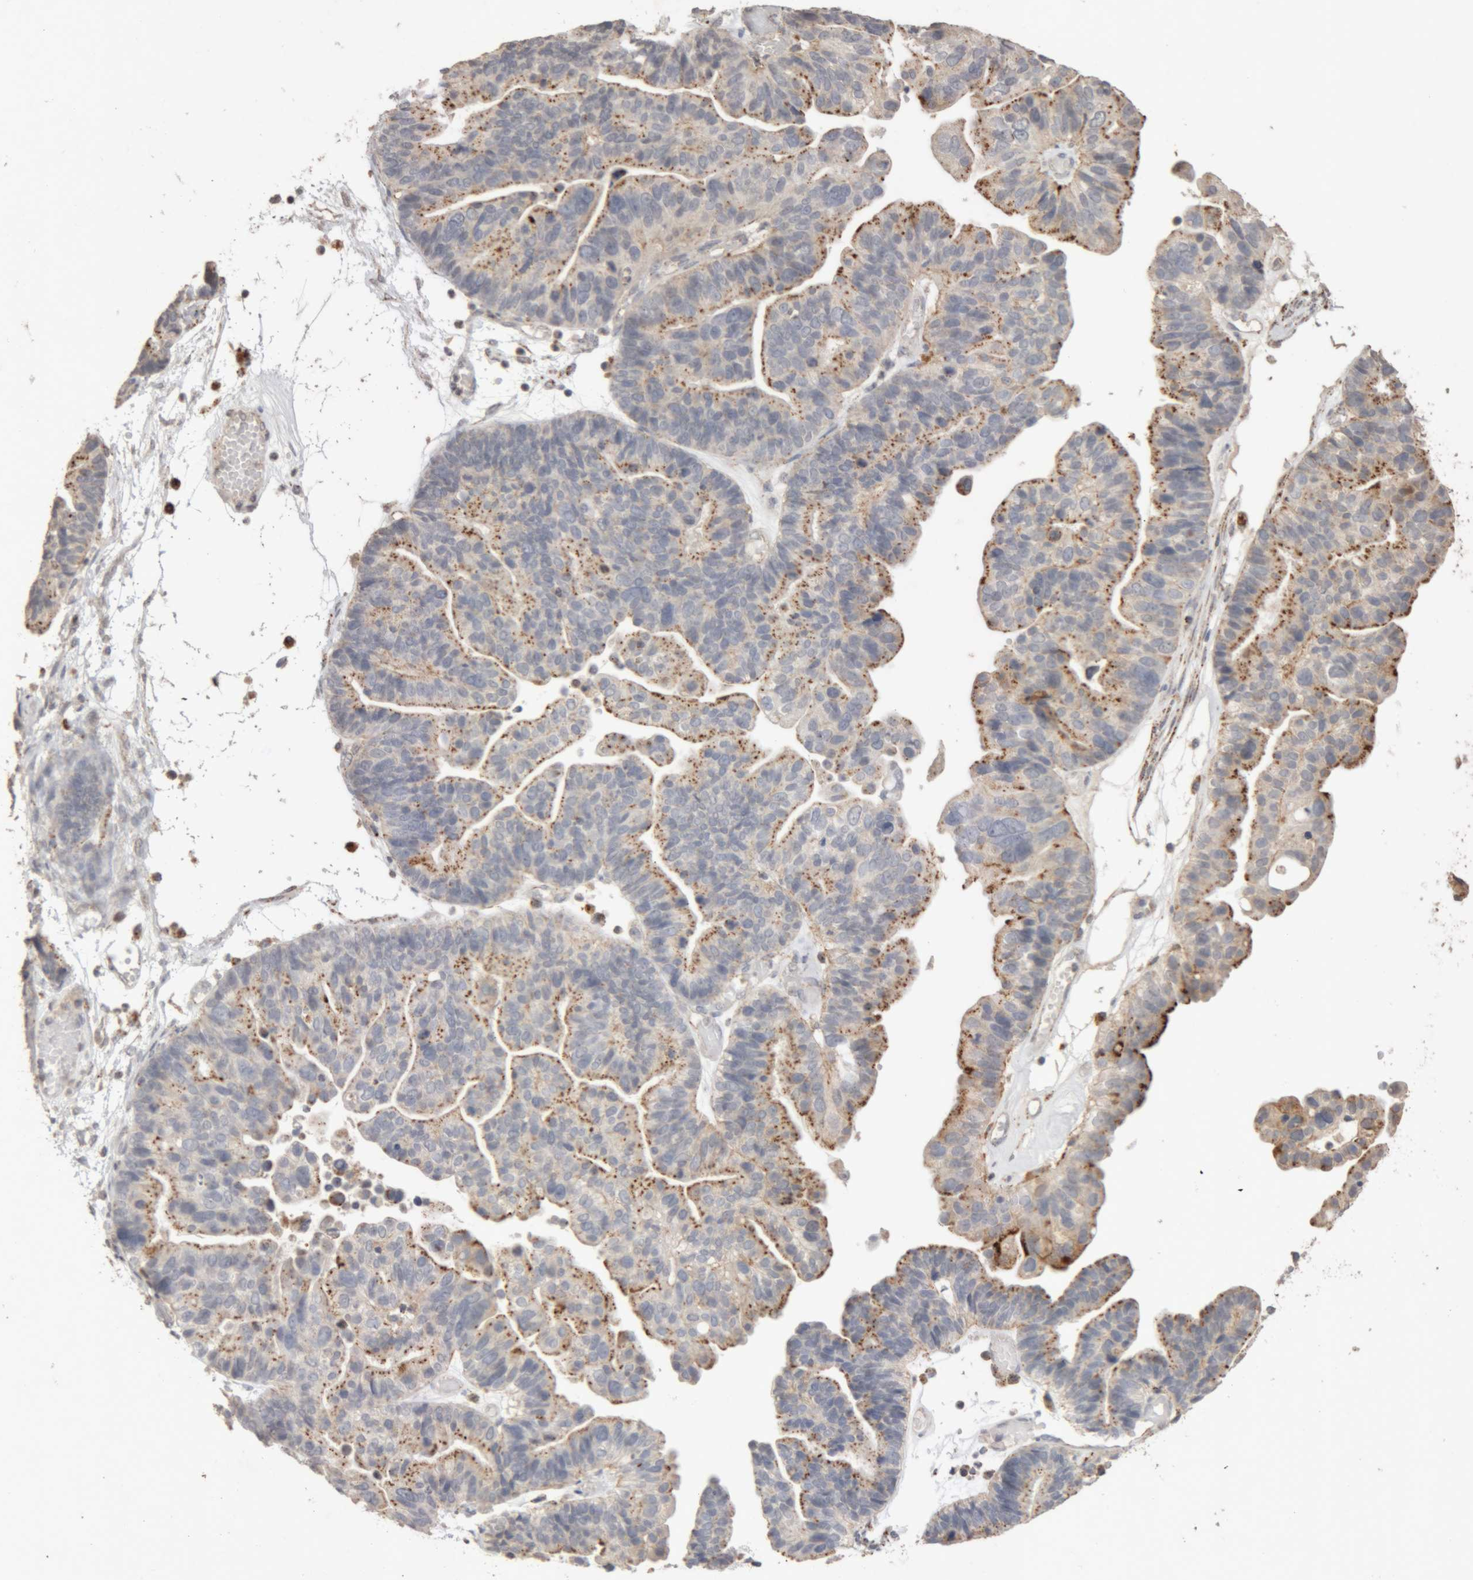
{"staining": {"intensity": "moderate", "quantity": "25%-75%", "location": "cytoplasmic/membranous"}, "tissue": "ovarian cancer", "cell_type": "Tumor cells", "image_type": "cancer", "snomed": [{"axis": "morphology", "description": "Cystadenocarcinoma, serous, NOS"}, {"axis": "topography", "description": "Ovary"}], "caption": "Ovarian serous cystadenocarcinoma was stained to show a protein in brown. There is medium levels of moderate cytoplasmic/membranous positivity in about 25%-75% of tumor cells. (Stains: DAB (3,3'-diaminobenzidine) in brown, nuclei in blue, Microscopy: brightfield microscopy at high magnification).", "gene": "ARSA", "patient": {"sex": "female", "age": 56}}